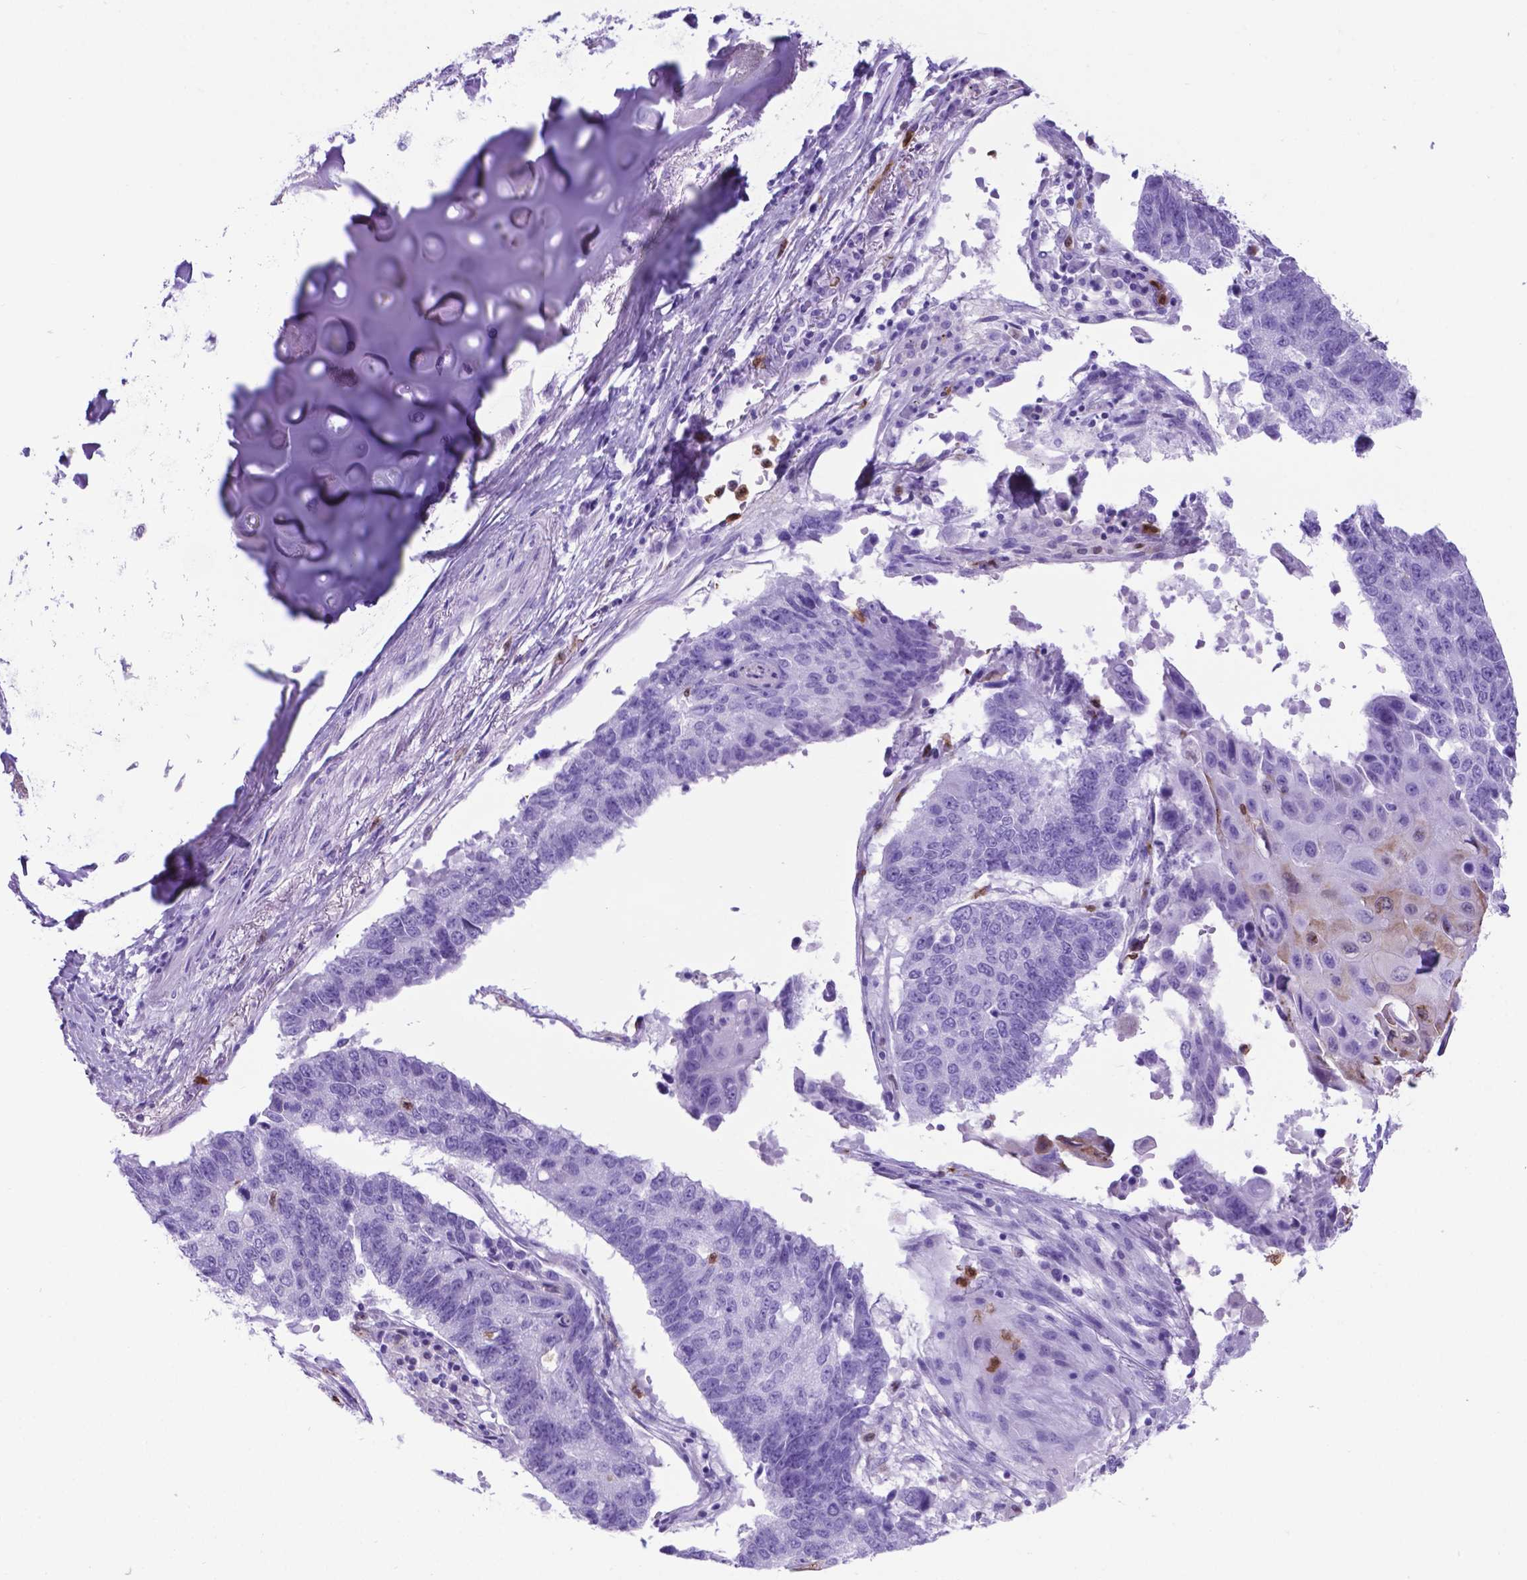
{"staining": {"intensity": "negative", "quantity": "none", "location": "none"}, "tissue": "lung cancer", "cell_type": "Tumor cells", "image_type": "cancer", "snomed": [{"axis": "morphology", "description": "Squamous cell carcinoma, NOS"}, {"axis": "topography", "description": "Lung"}], "caption": "IHC image of lung squamous cell carcinoma stained for a protein (brown), which shows no staining in tumor cells. (Brightfield microscopy of DAB (3,3'-diaminobenzidine) immunohistochemistry (IHC) at high magnification).", "gene": "LZTR1", "patient": {"sex": "male", "age": 73}}